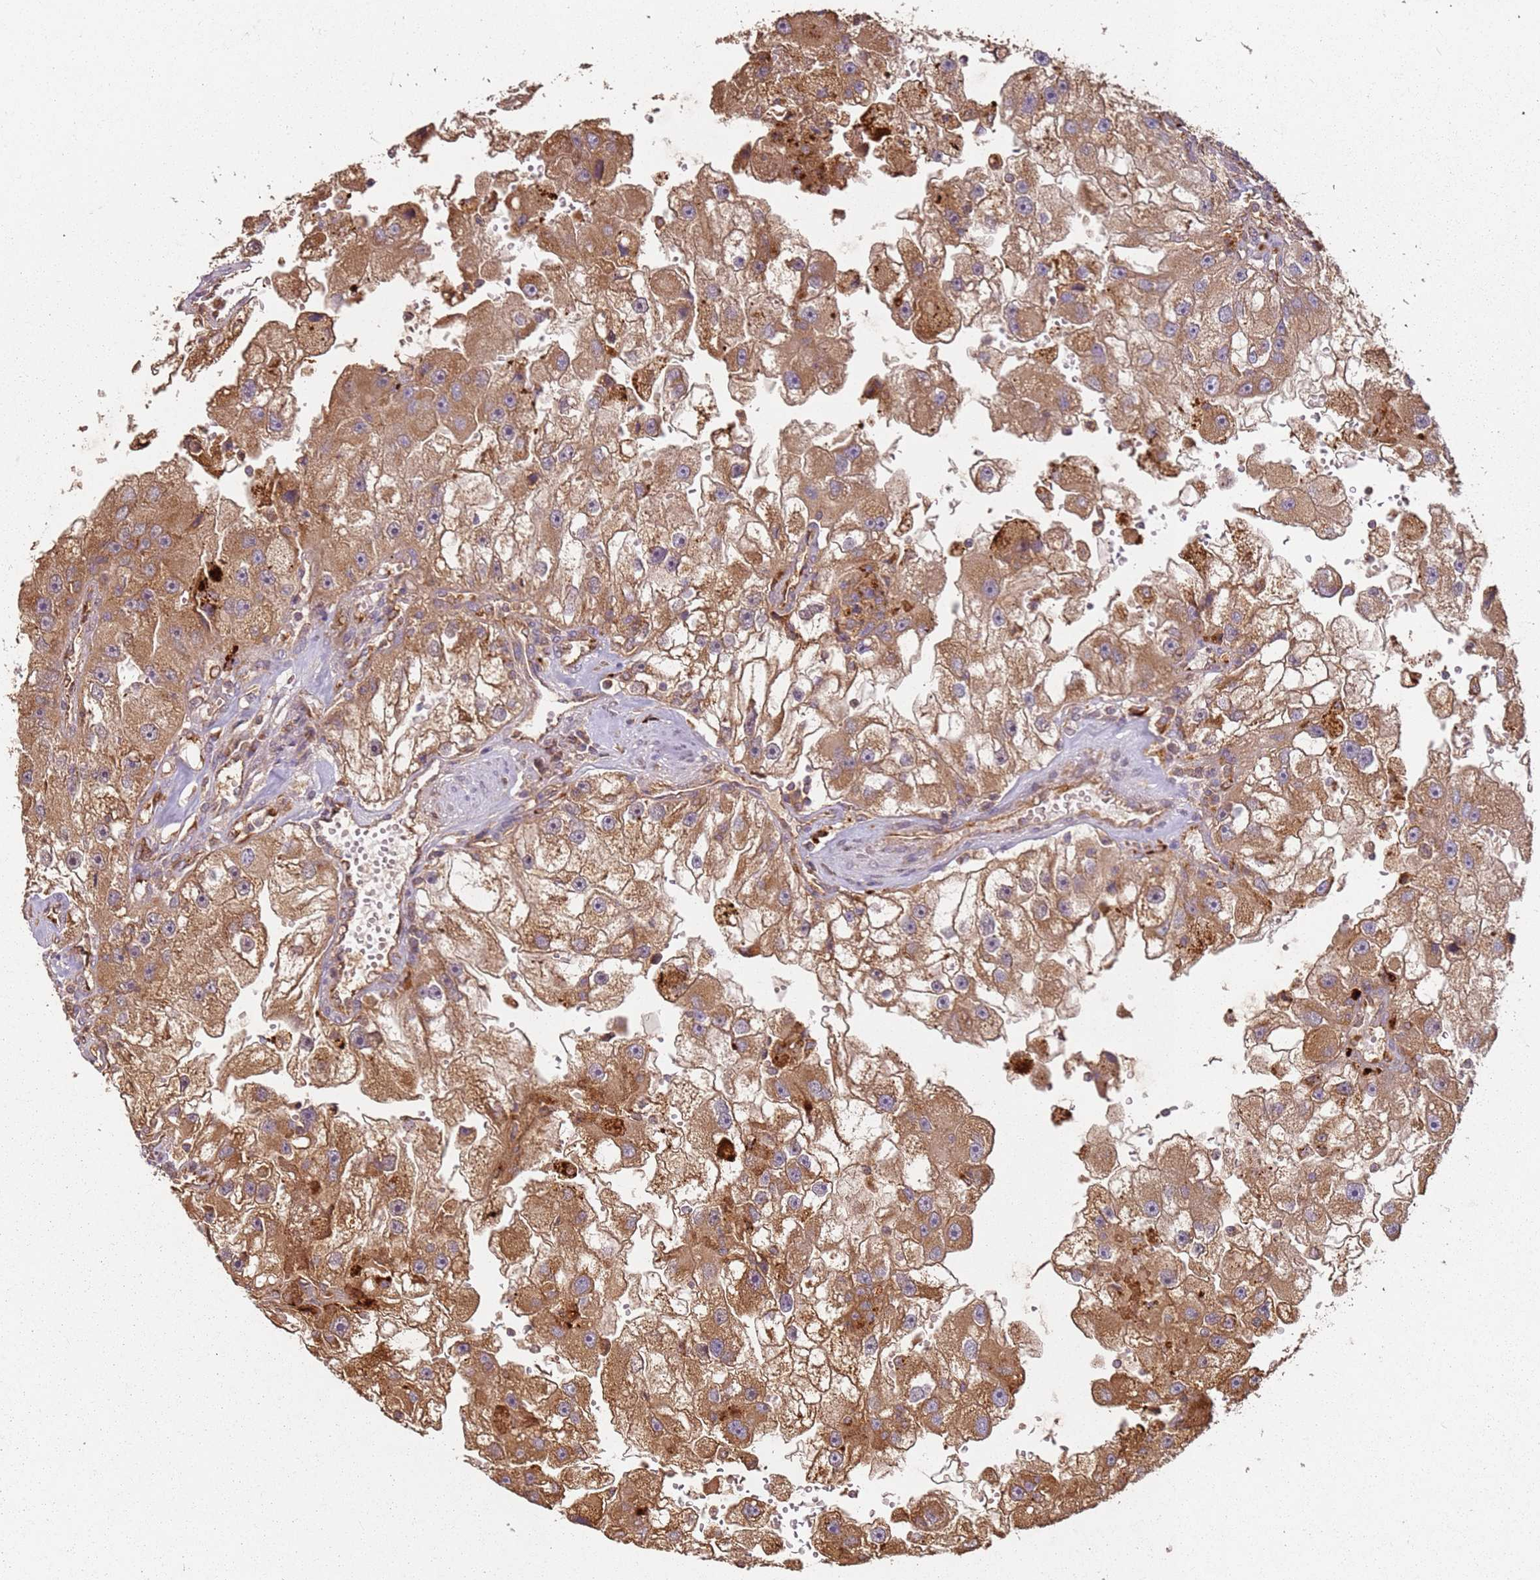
{"staining": {"intensity": "moderate", "quantity": ">75%", "location": "cytoplasmic/membranous"}, "tissue": "renal cancer", "cell_type": "Tumor cells", "image_type": "cancer", "snomed": [{"axis": "morphology", "description": "Adenocarcinoma, NOS"}, {"axis": "topography", "description": "Kidney"}], "caption": "Protein expression analysis of renal adenocarcinoma displays moderate cytoplasmic/membranous positivity in about >75% of tumor cells.", "gene": "SCGB2B2", "patient": {"sex": "male", "age": 63}}